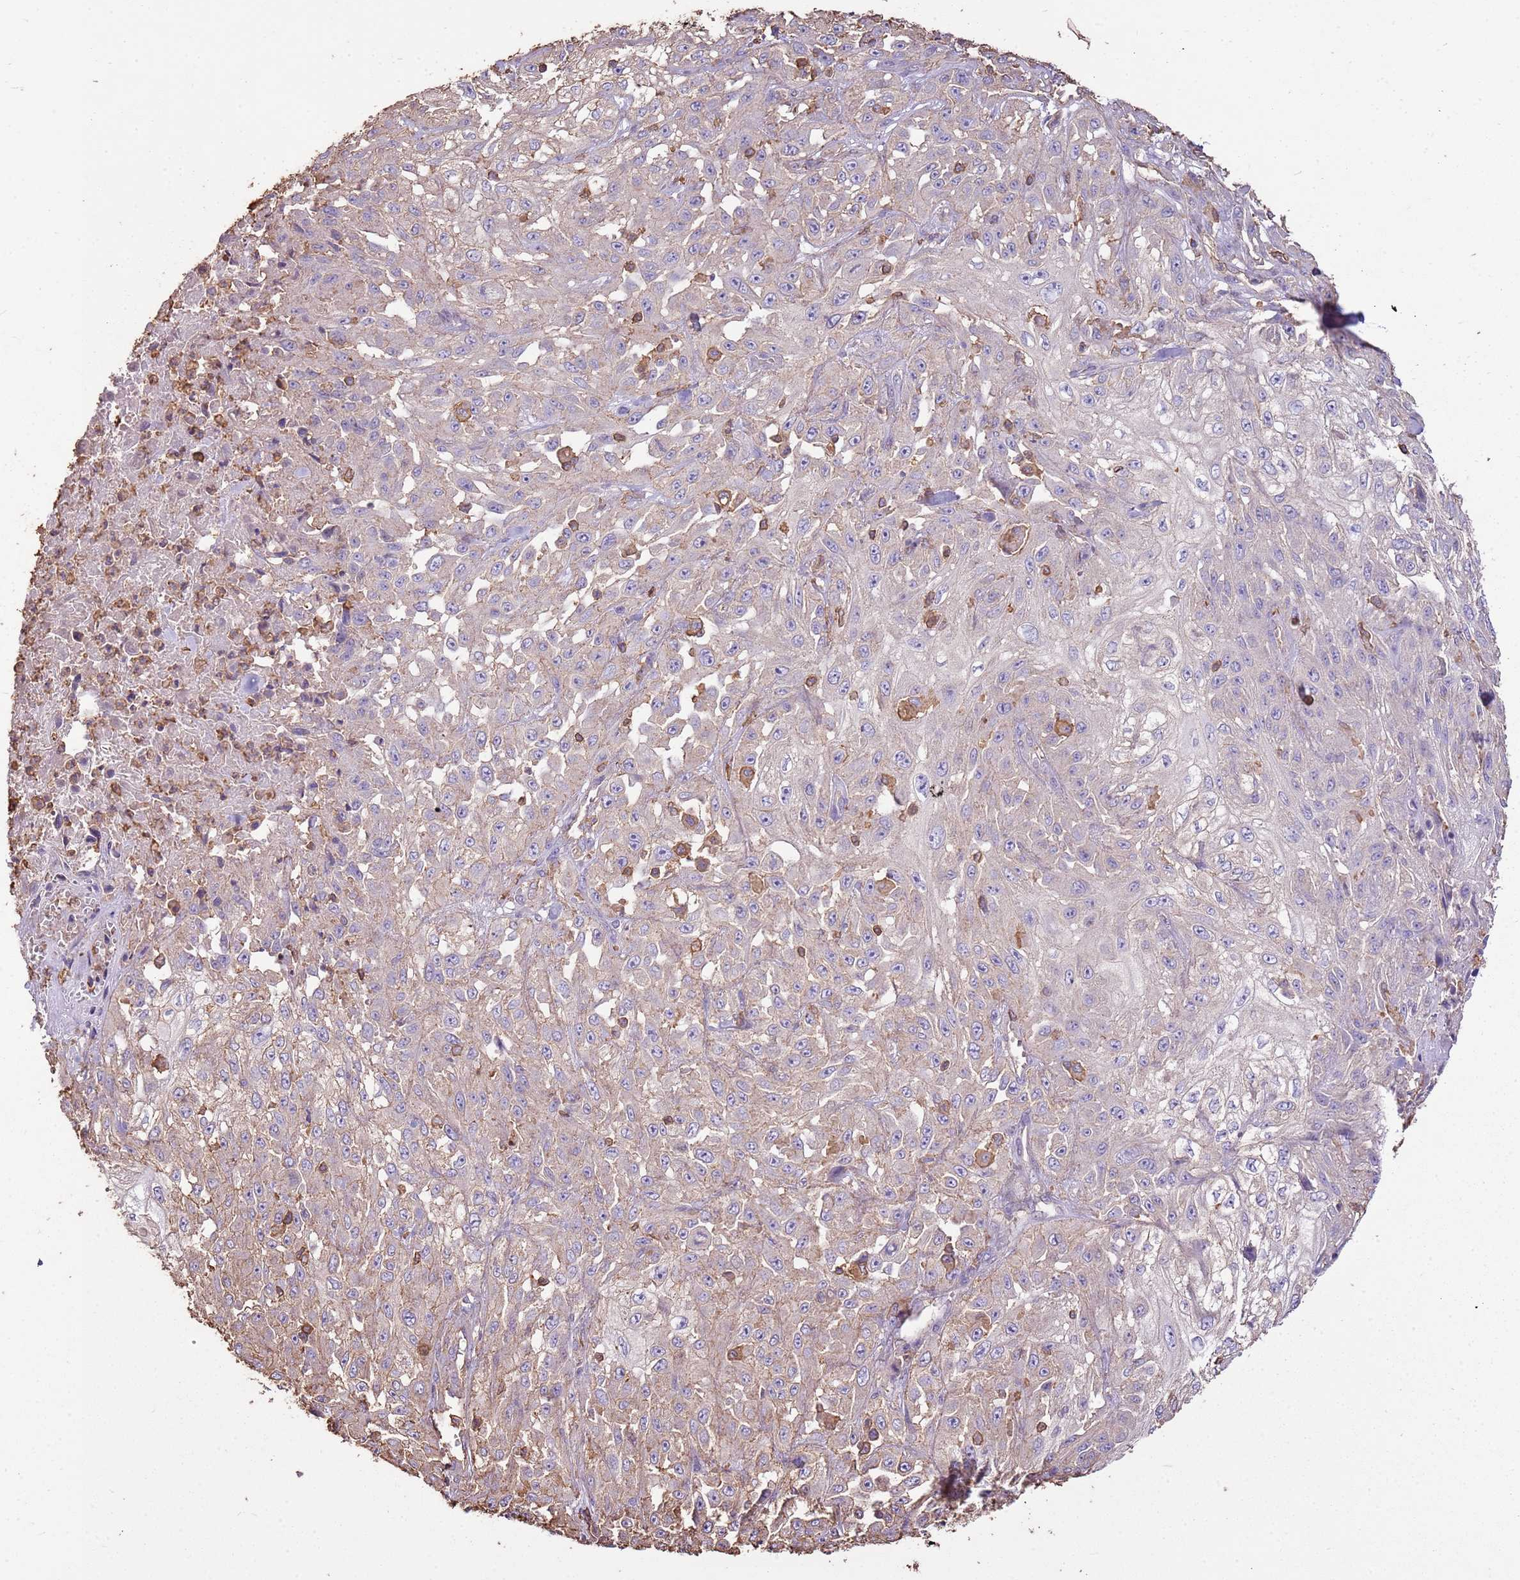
{"staining": {"intensity": "negative", "quantity": "none", "location": "none"}, "tissue": "skin cancer", "cell_type": "Tumor cells", "image_type": "cancer", "snomed": [{"axis": "morphology", "description": "Squamous cell carcinoma, NOS"}, {"axis": "morphology", "description": "Squamous cell carcinoma, metastatic, NOS"}, {"axis": "topography", "description": "Skin"}, {"axis": "topography", "description": "Lymph node"}], "caption": "A high-resolution photomicrograph shows immunohistochemistry staining of metastatic squamous cell carcinoma (skin), which displays no significant staining in tumor cells.", "gene": "ARL10", "patient": {"sex": "male", "age": 75}}